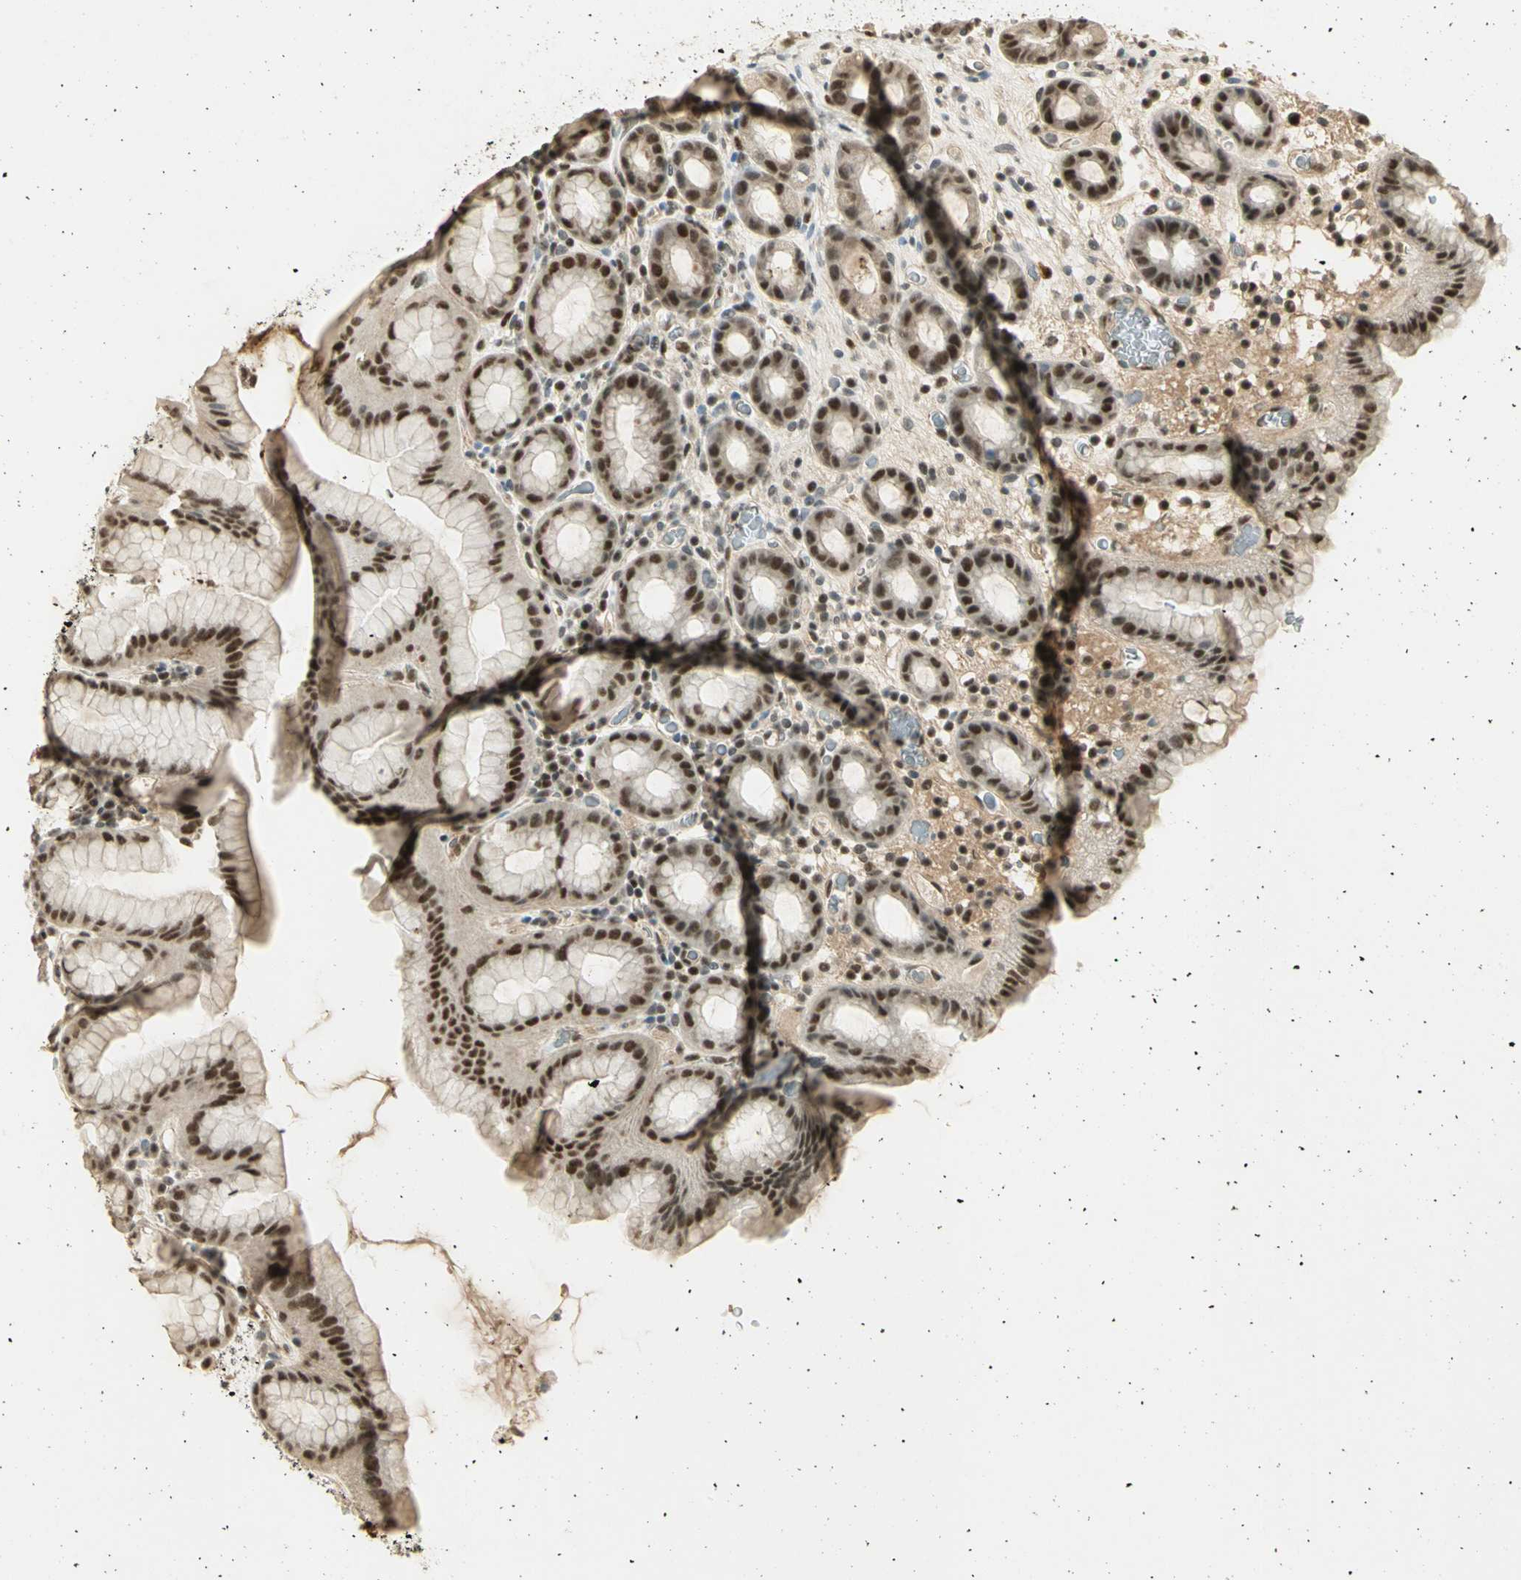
{"staining": {"intensity": "strong", "quantity": ">75%", "location": "cytoplasmic/membranous,nuclear"}, "tissue": "stomach", "cell_type": "Glandular cells", "image_type": "normal", "snomed": [{"axis": "morphology", "description": "Normal tissue, NOS"}, {"axis": "topography", "description": "Stomach, upper"}], "caption": "Immunohistochemistry of benign human stomach reveals high levels of strong cytoplasmic/membranous,nuclear staining in approximately >75% of glandular cells. The protein of interest is stained brown, and the nuclei are stained in blue (DAB IHC with brightfield microscopy, high magnification).", "gene": "ELF1", "patient": {"sex": "male", "age": 68}}